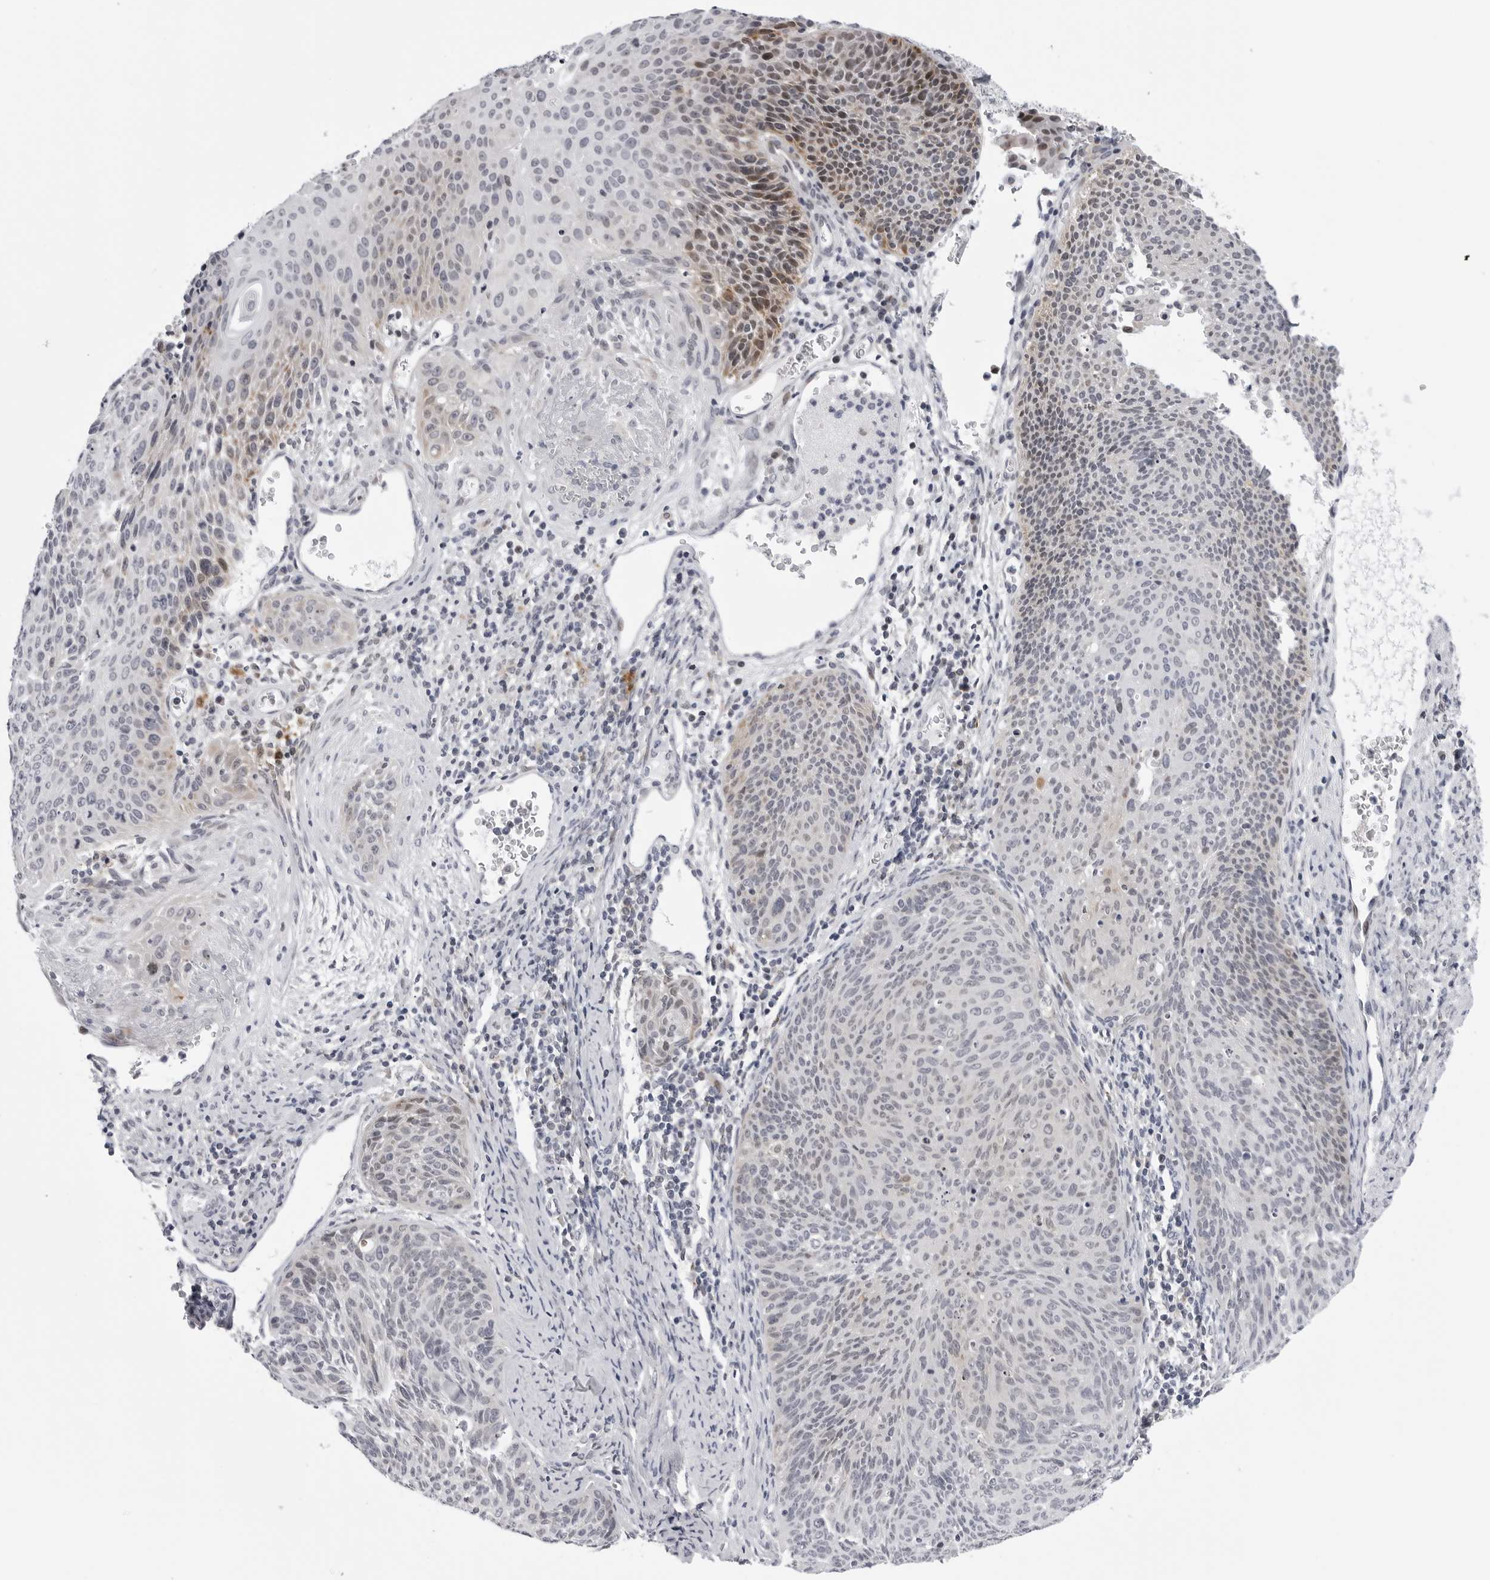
{"staining": {"intensity": "weak", "quantity": "<25%", "location": "cytoplasmic/membranous,nuclear"}, "tissue": "cervical cancer", "cell_type": "Tumor cells", "image_type": "cancer", "snomed": [{"axis": "morphology", "description": "Squamous cell carcinoma, NOS"}, {"axis": "topography", "description": "Cervix"}], "caption": "The IHC micrograph has no significant staining in tumor cells of cervical cancer (squamous cell carcinoma) tissue.", "gene": "CDK20", "patient": {"sex": "female", "age": 55}}